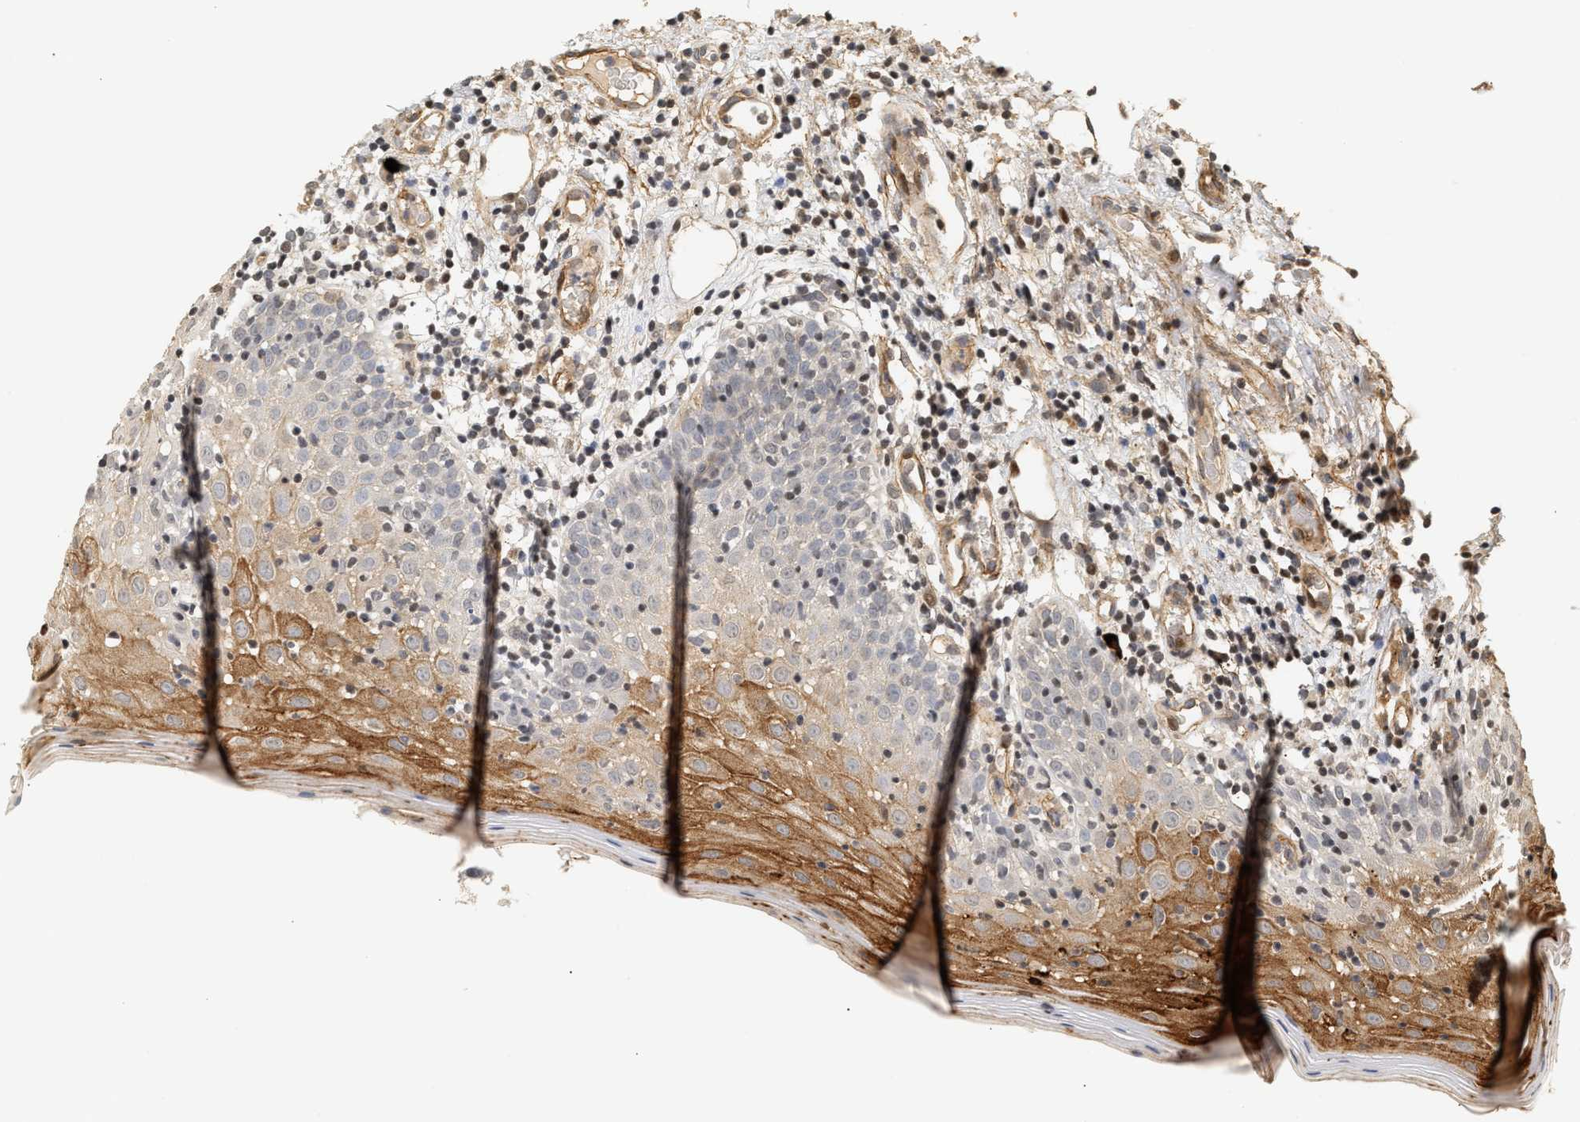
{"staining": {"intensity": "strong", "quantity": "25%-75%", "location": "cytoplasmic/membranous"}, "tissue": "oral mucosa", "cell_type": "Squamous epithelial cells", "image_type": "normal", "snomed": [{"axis": "morphology", "description": "Normal tissue, NOS"}, {"axis": "morphology", "description": "Squamous cell carcinoma, NOS"}, {"axis": "topography", "description": "Skeletal muscle"}, {"axis": "topography", "description": "Oral tissue"}], "caption": "High-magnification brightfield microscopy of benign oral mucosa stained with DAB (brown) and counterstained with hematoxylin (blue). squamous epithelial cells exhibit strong cytoplasmic/membranous expression is present in about25%-75% of cells.", "gene": "PLXND1", "patient": {"sex": "male", "age": 71}}